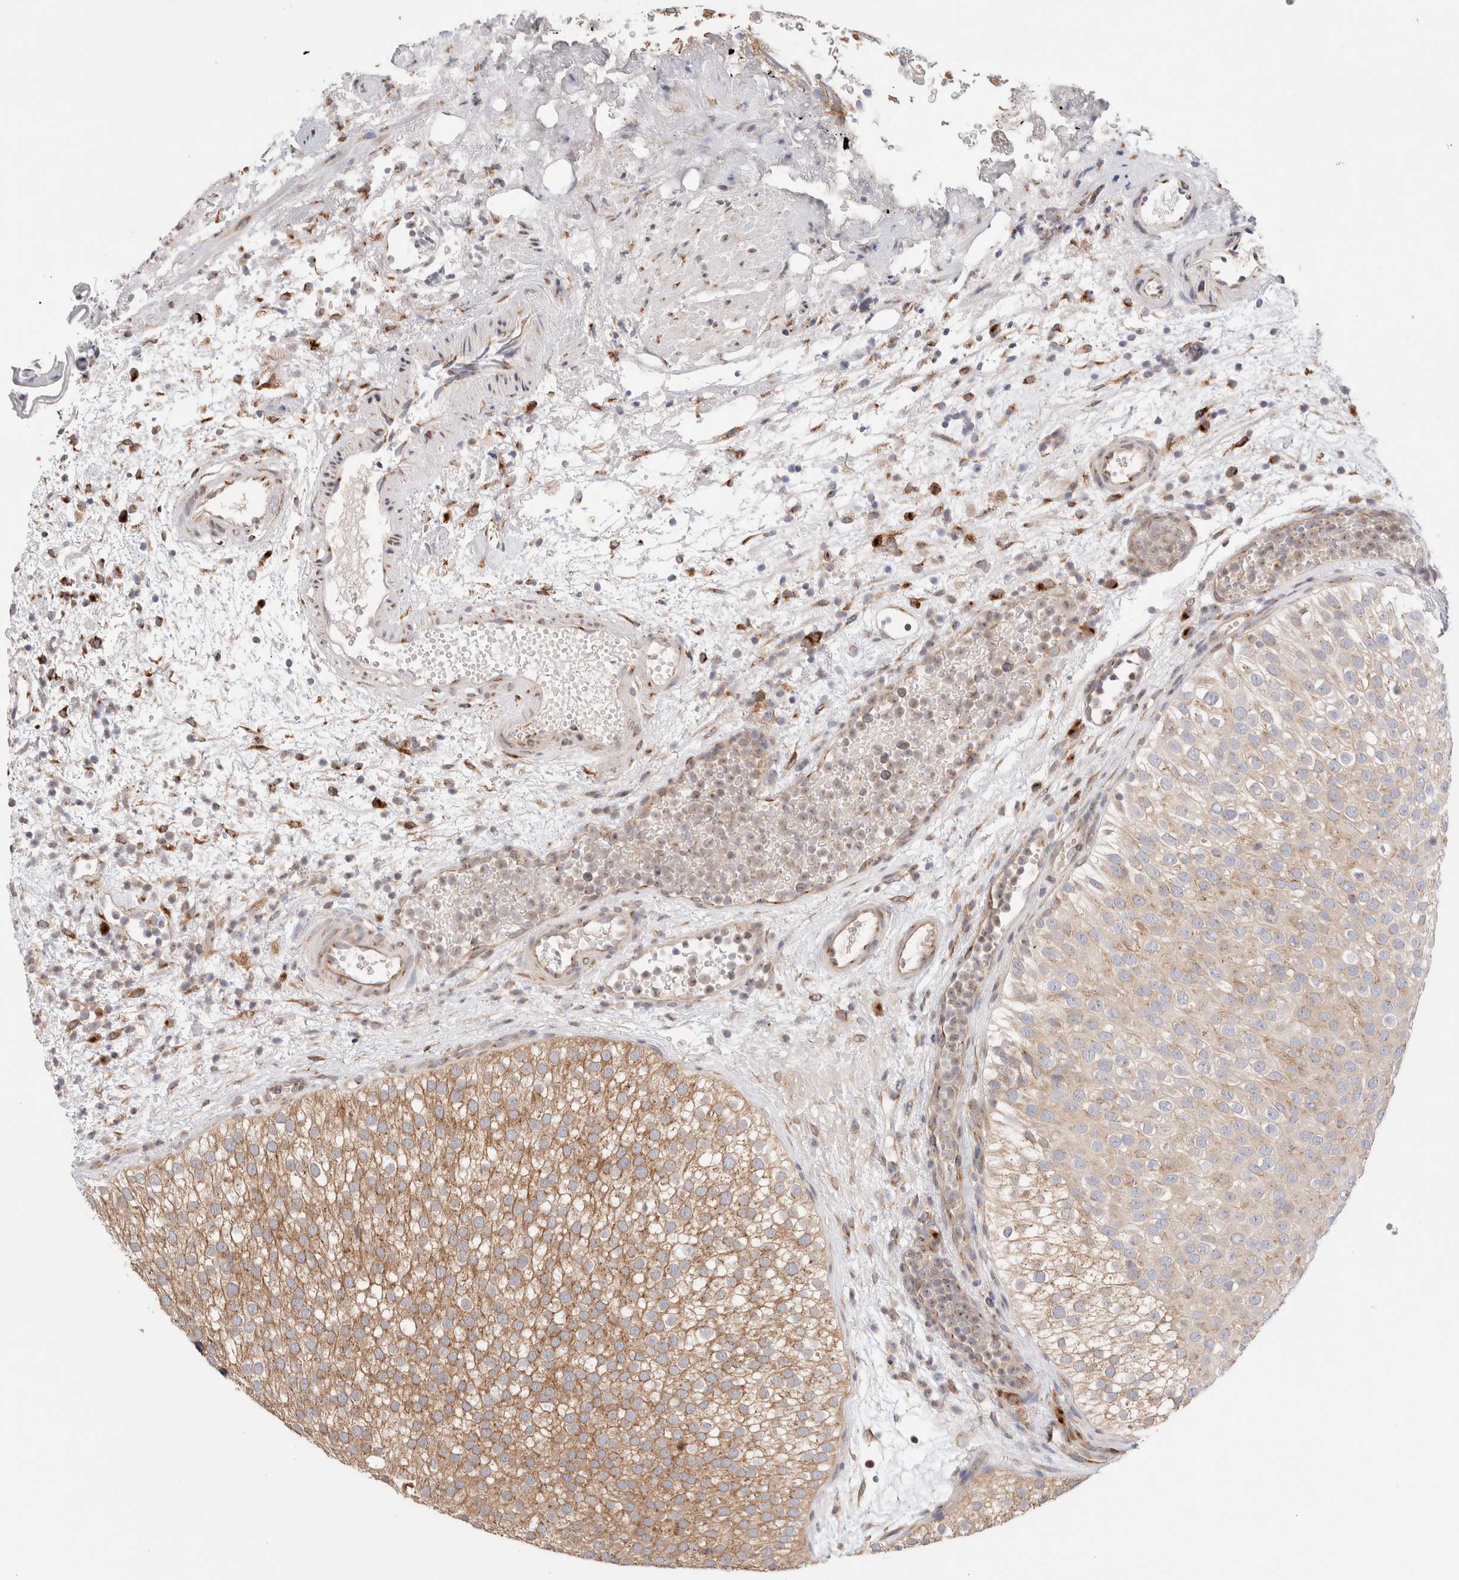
{"staining": {"intensity": "moderate", "quantity": "25%-75%", "location": "cytoplasmic/membranous"}, "tissue": "urothelial cancer", "cell_type": "Tumor cells", "image_type": "cancer", "snomed": [{"axis": "morphology", "description": "Urothelial carcinoma, Low grade"}, {"axis": "topography", "description": "Urinary bladder"}], "caption": "Human urothelial cancer stained with a brown dye reveals moderate cytoplasmic/membranous positive positivity in about 25%-75% of tumor cells.", "gene": "LMAN2L", "patient": {"sex": "male", "age": 78}}